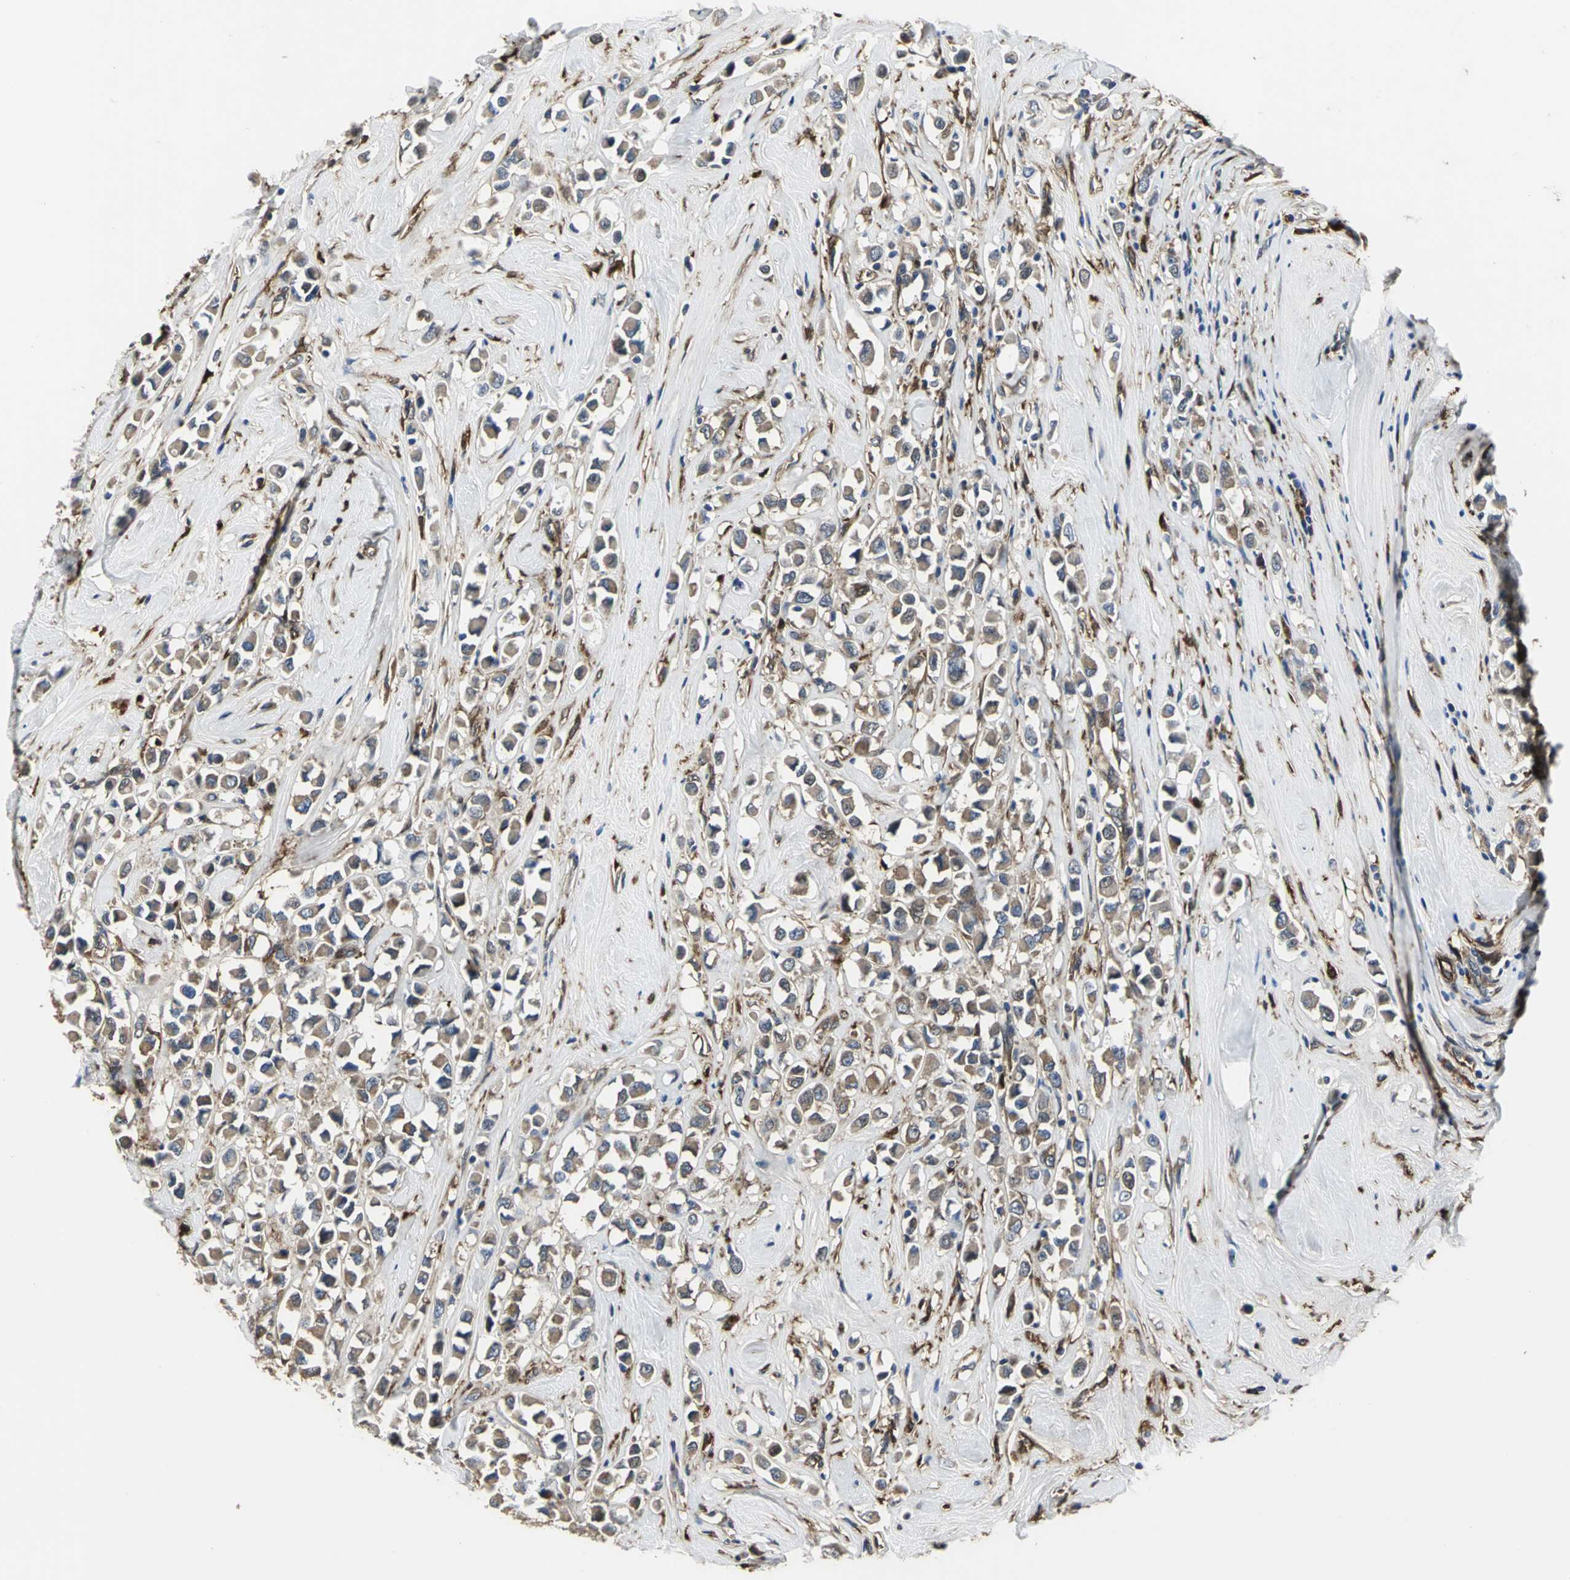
{"staining": {"intensity": "moderate", "quantity": ">75%", "location": "cytoplasmic/membranous"}, "tissue": "breast cancer", "cell_type": "Tumor cells", "image_type": "cancer", "snomed": [{"axis": "morphology", "description": "Duct carcinoma"}, {"axis": "topography", "description": "Breast"}], "caption": "Breast infiltrating ductal carcinoma stained with a protein marker shows moderate staining in tumor cells.", "gene": "CHRNB1", "patient": {"sex": "female", "age": 61}}